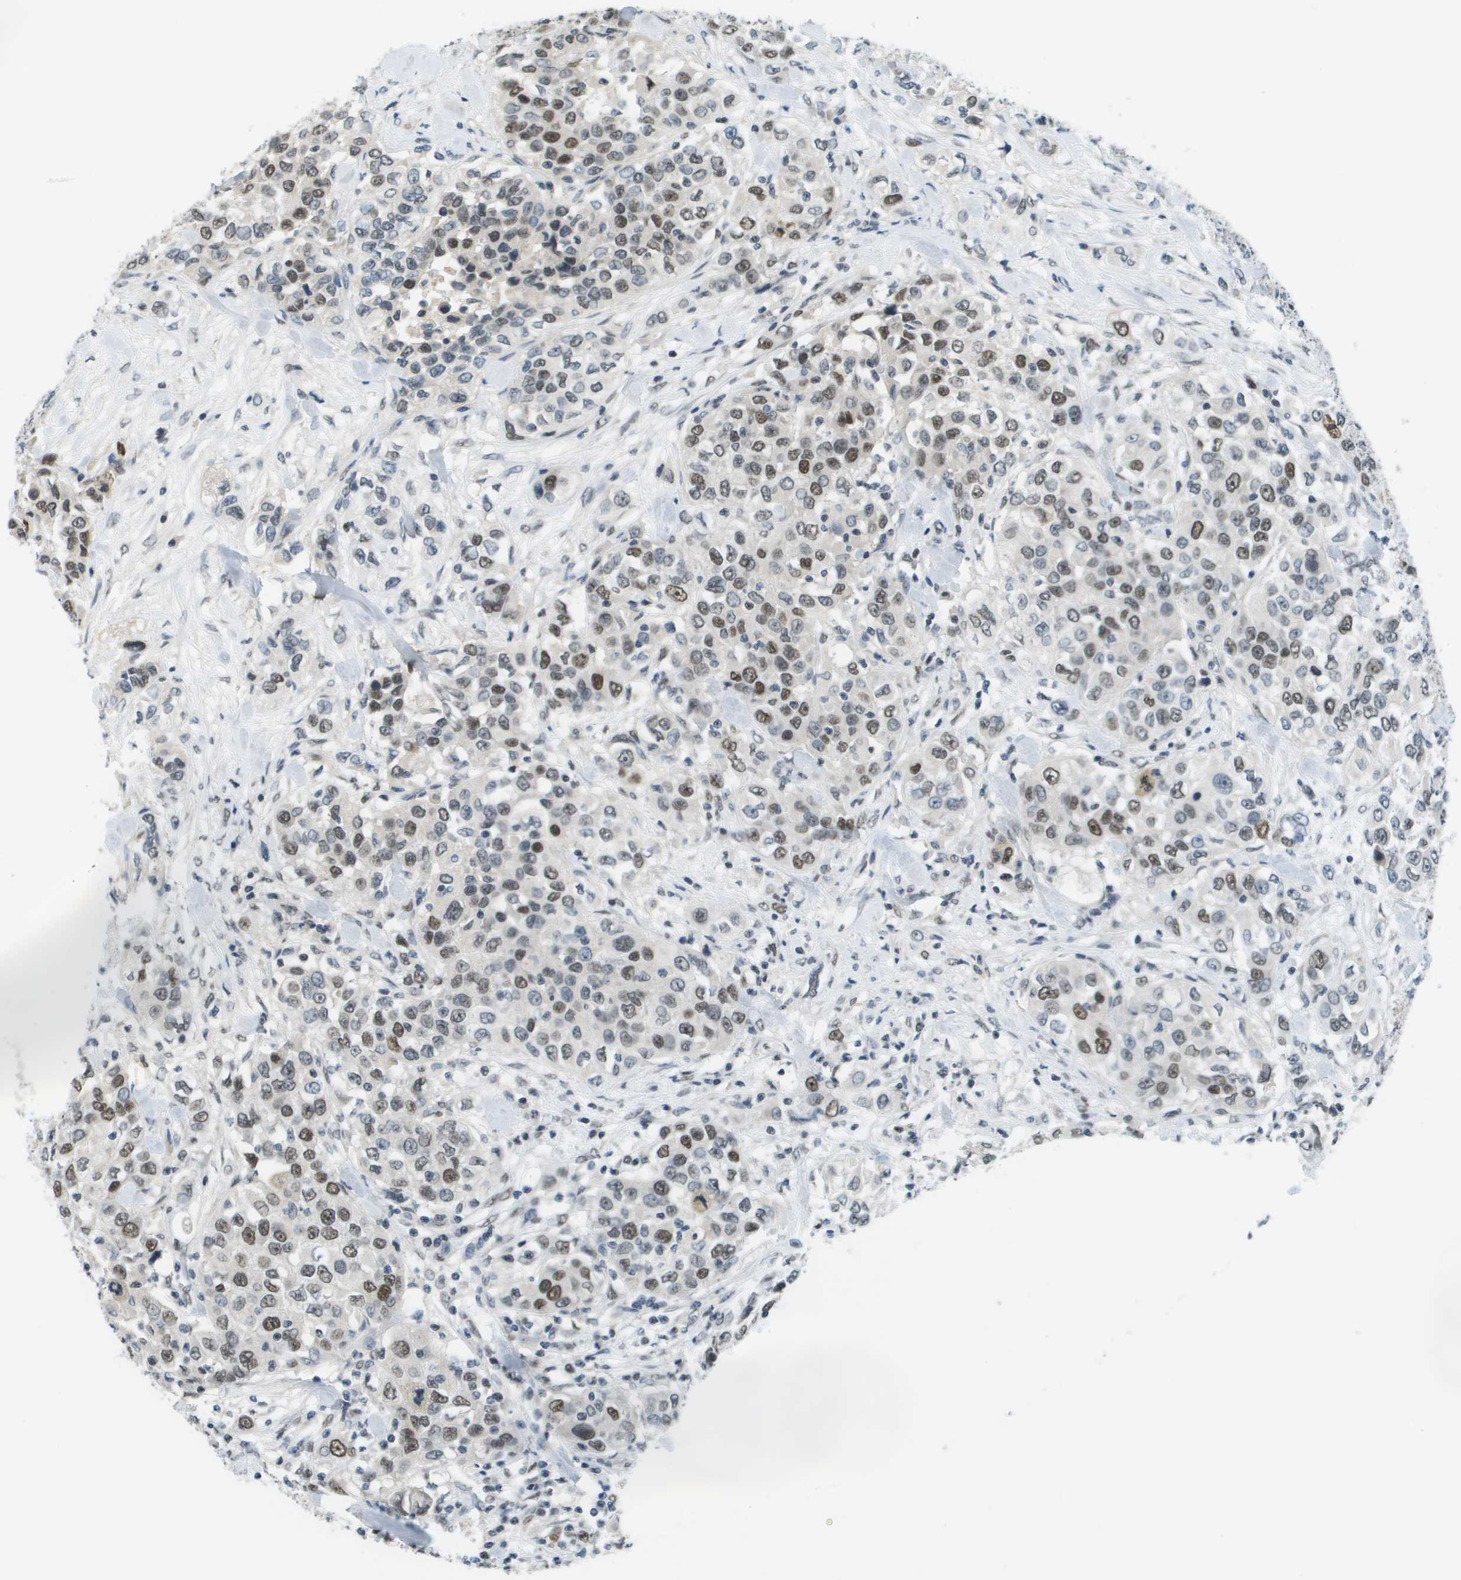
{"staining": {"intensity": "moderate", "quantity": "25%-75%", "location": "nuclear"}, "tissue": "urothelial cancer", "cell_type": "Tumor cells", "image_type": "cancer", "snomed": [{"axis": "morphology", "description": "Urothelial carcinoma, High grade"}, {"axis": "topography", "description": "Urinary bladder"}], "caption": "Immunohistochemistry (IHC) micrograph of neoplastic tissue: human urothelial cancer stained using immunohistochemistry (IHC) reveals medium levels of moderate protein expression localized specifically in the nuclear of tumor cells, appearing as a nuclear brown color.", "gene": "CBX5", "patient": {"sex": "female", "age": 80}}